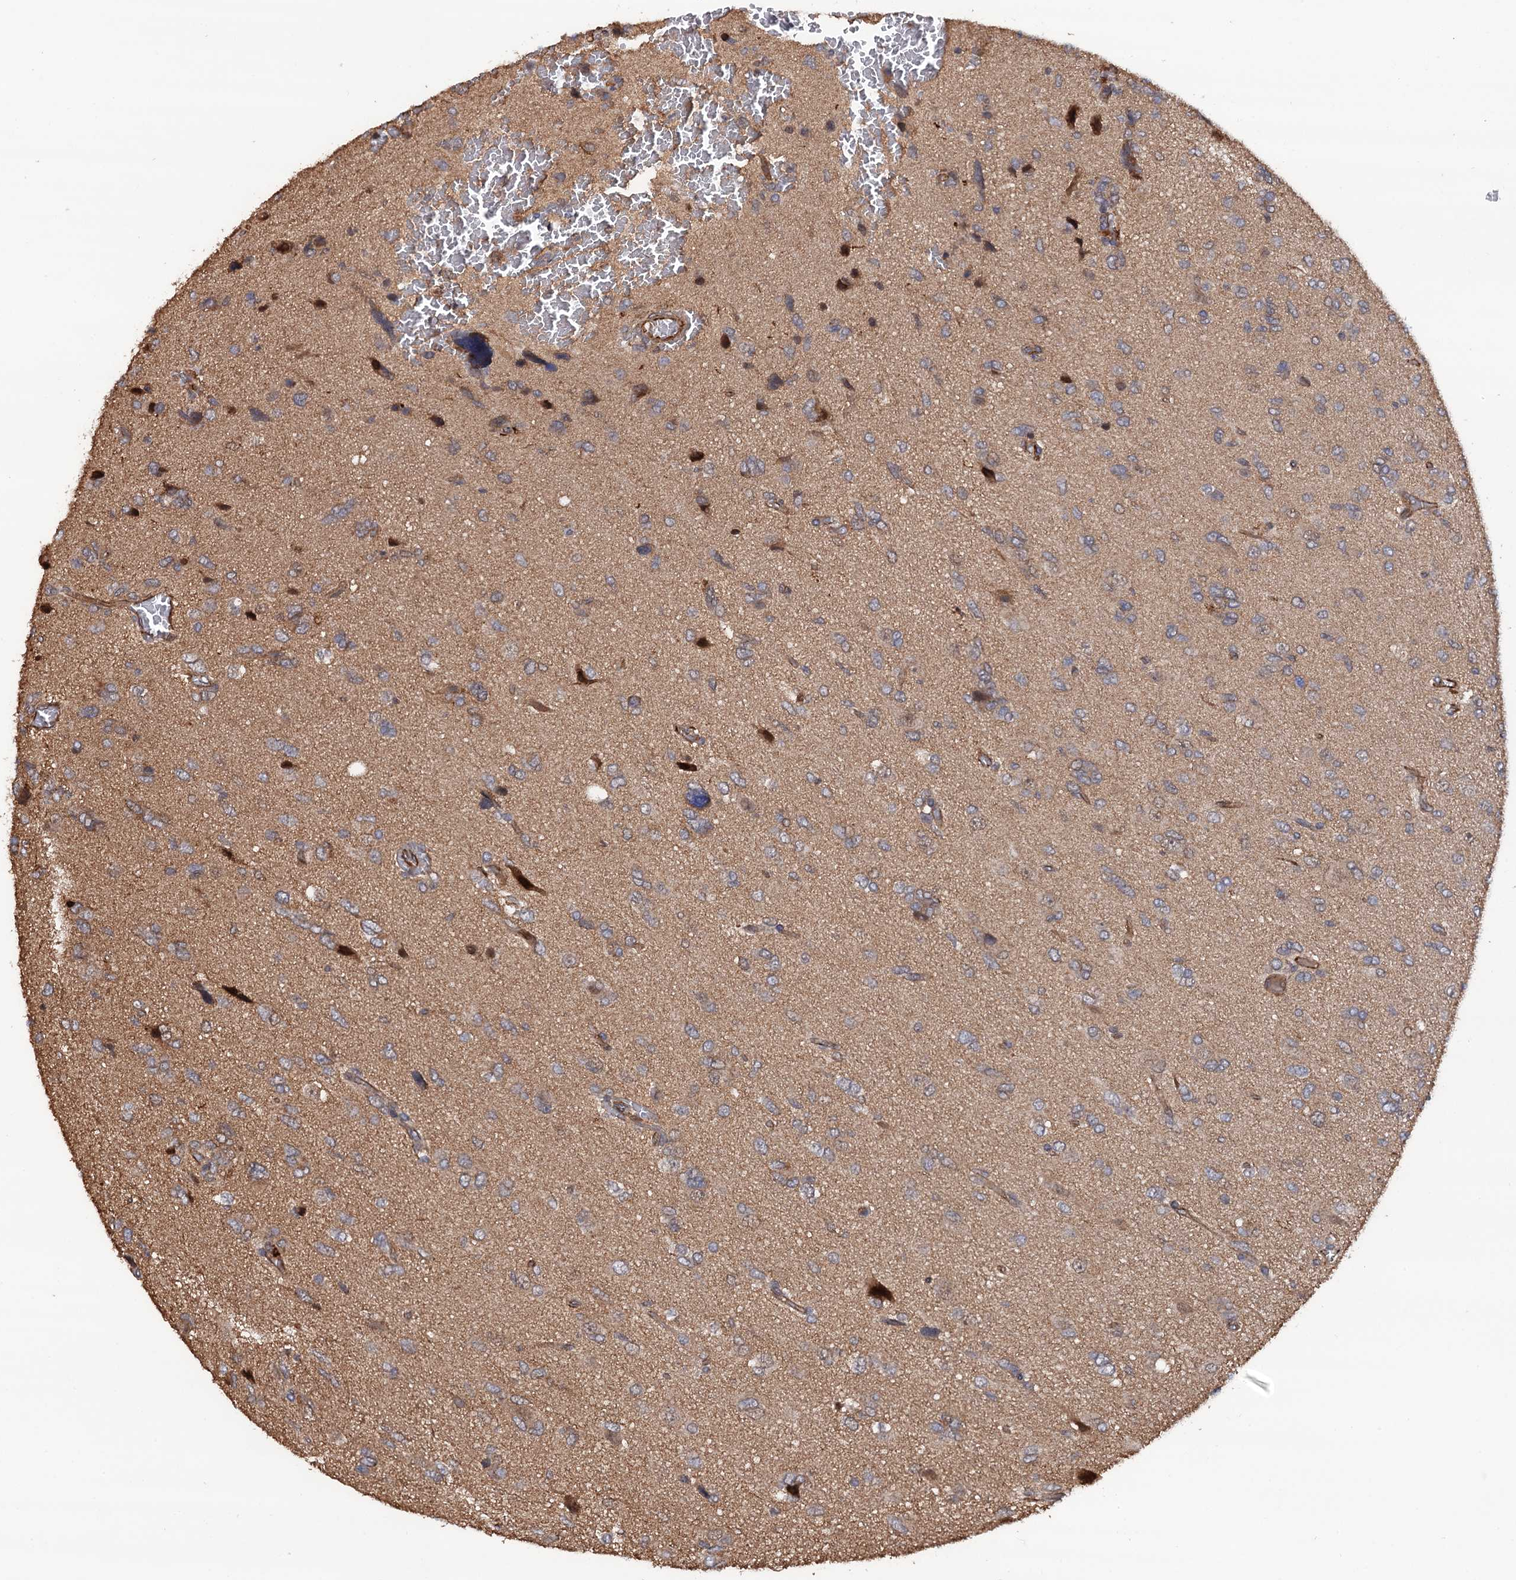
{"staining": {"intensity": "weak", "quantity": "25%-75%", "location": "cytoplasmic/membranous"}, "tissue": "glioma", "cell_type": "Tumor cells", "image_type": "cancer", "snomed": [{"axis": "morphology", "description": "Glioma, malignant, High grade"}, {"axis": "topography", "description": "Brain"}], "caption": "Immunohistochemistry image of neoplastic tissue: high-grade glioma (malignant) stained using IHC shows low levels of weak protein expression localized specifically in the cytoplasmic/membranous of tumor cells, appearing as a cytoplasmic/membranous brown color.", "gene": "FSIP1", "patient": {"sex": "female", "age": 59}}